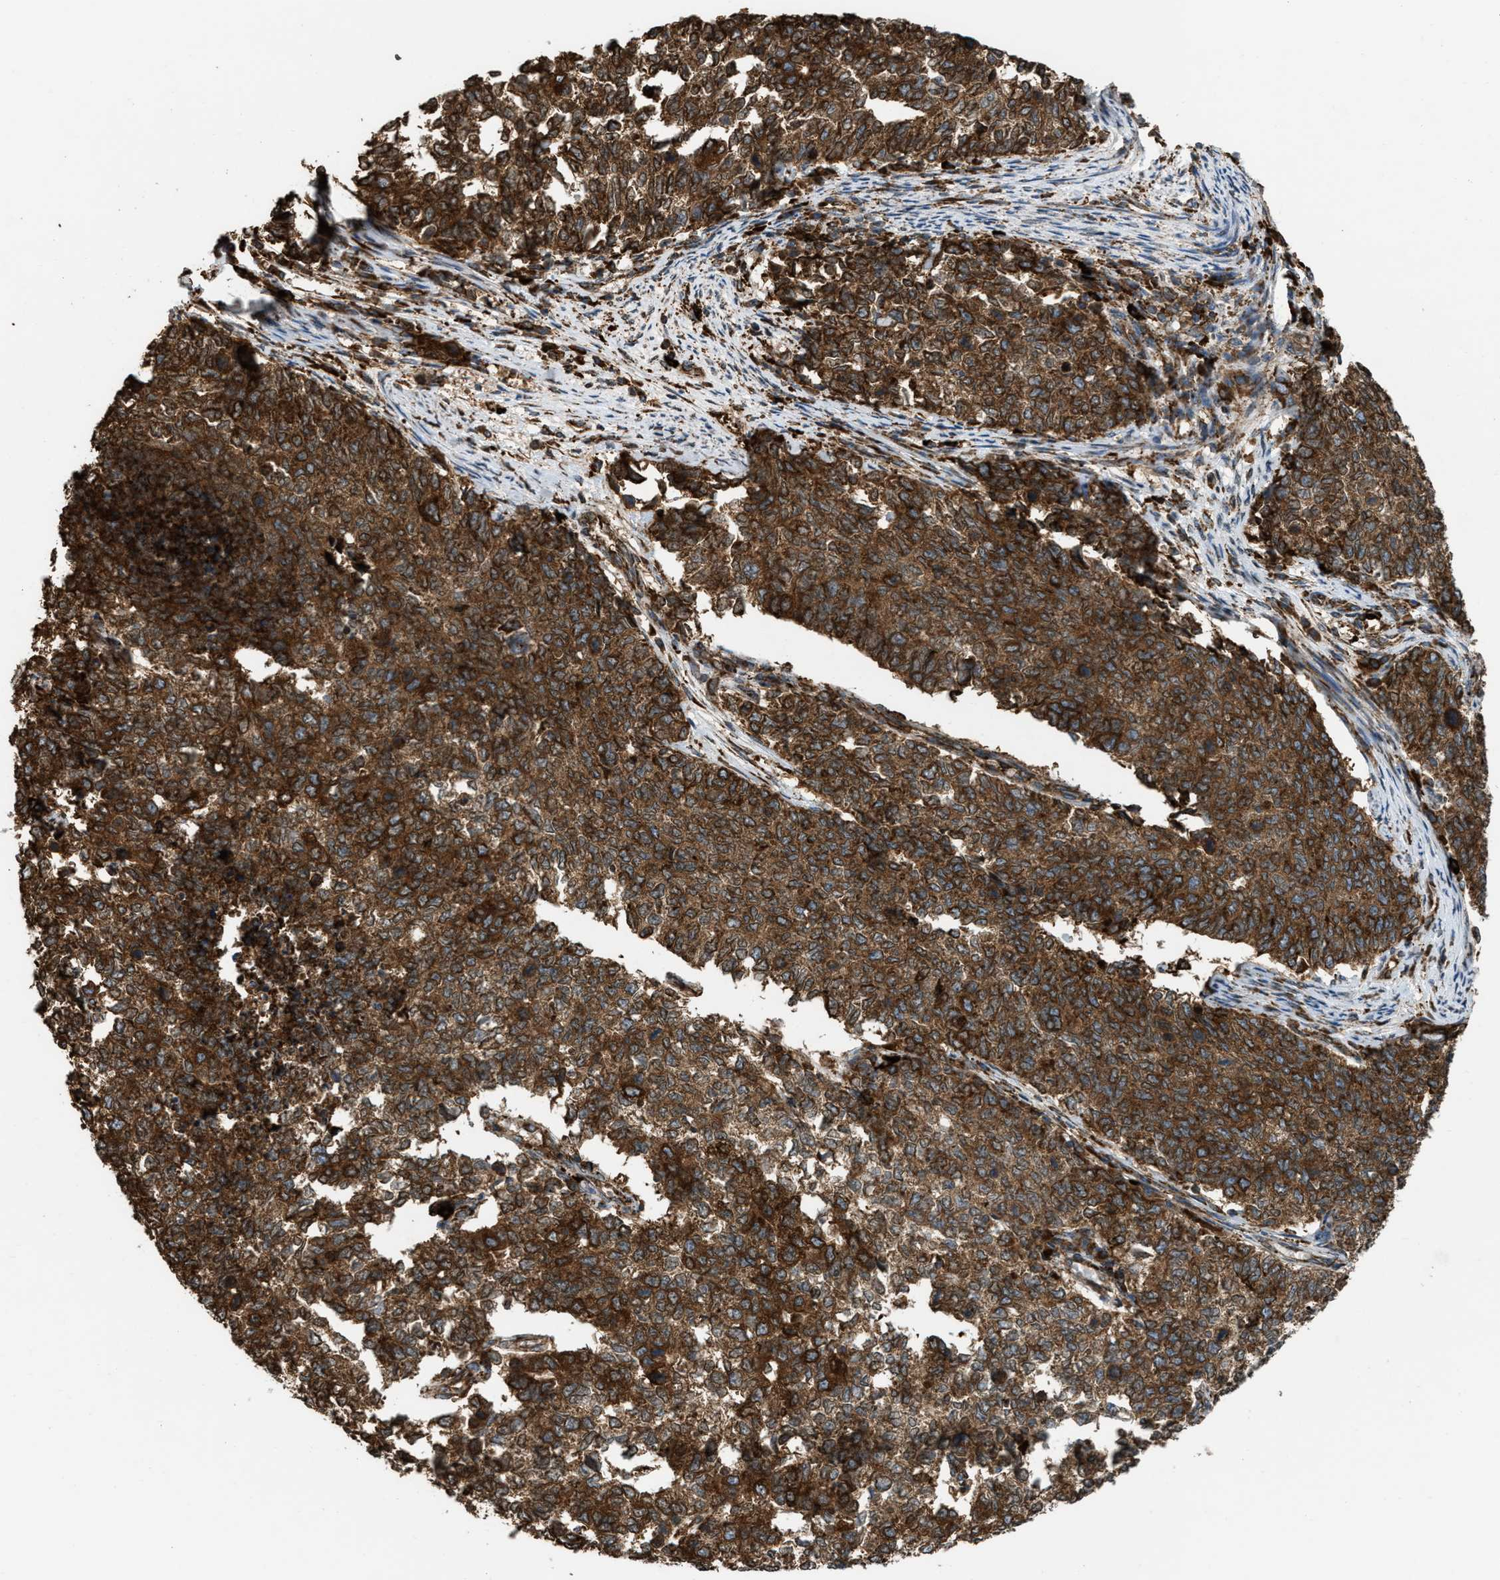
{"staining": {"intensity": "strong", "quantity": ">75%", "location": "cytoplasmic/membranous"}, "tissue": "cervical cancer", "cell_type": "Tumor cells", "image_type": "cancer", "snomed": [{"axis": "morphology", "description": "Squamous cell carcinoma, NOS"}, {"axis": "topography", "description": "Cervix"}], "caption": "Immunohistochemical staining of human cervical squamous cell carcinoma displays high levels of strong cytoplasmic/membranous protein staining in about >75% of tumor cells.", "gene": "BAIAP2L1", "patient": {"sex": "female", "age": 63}}